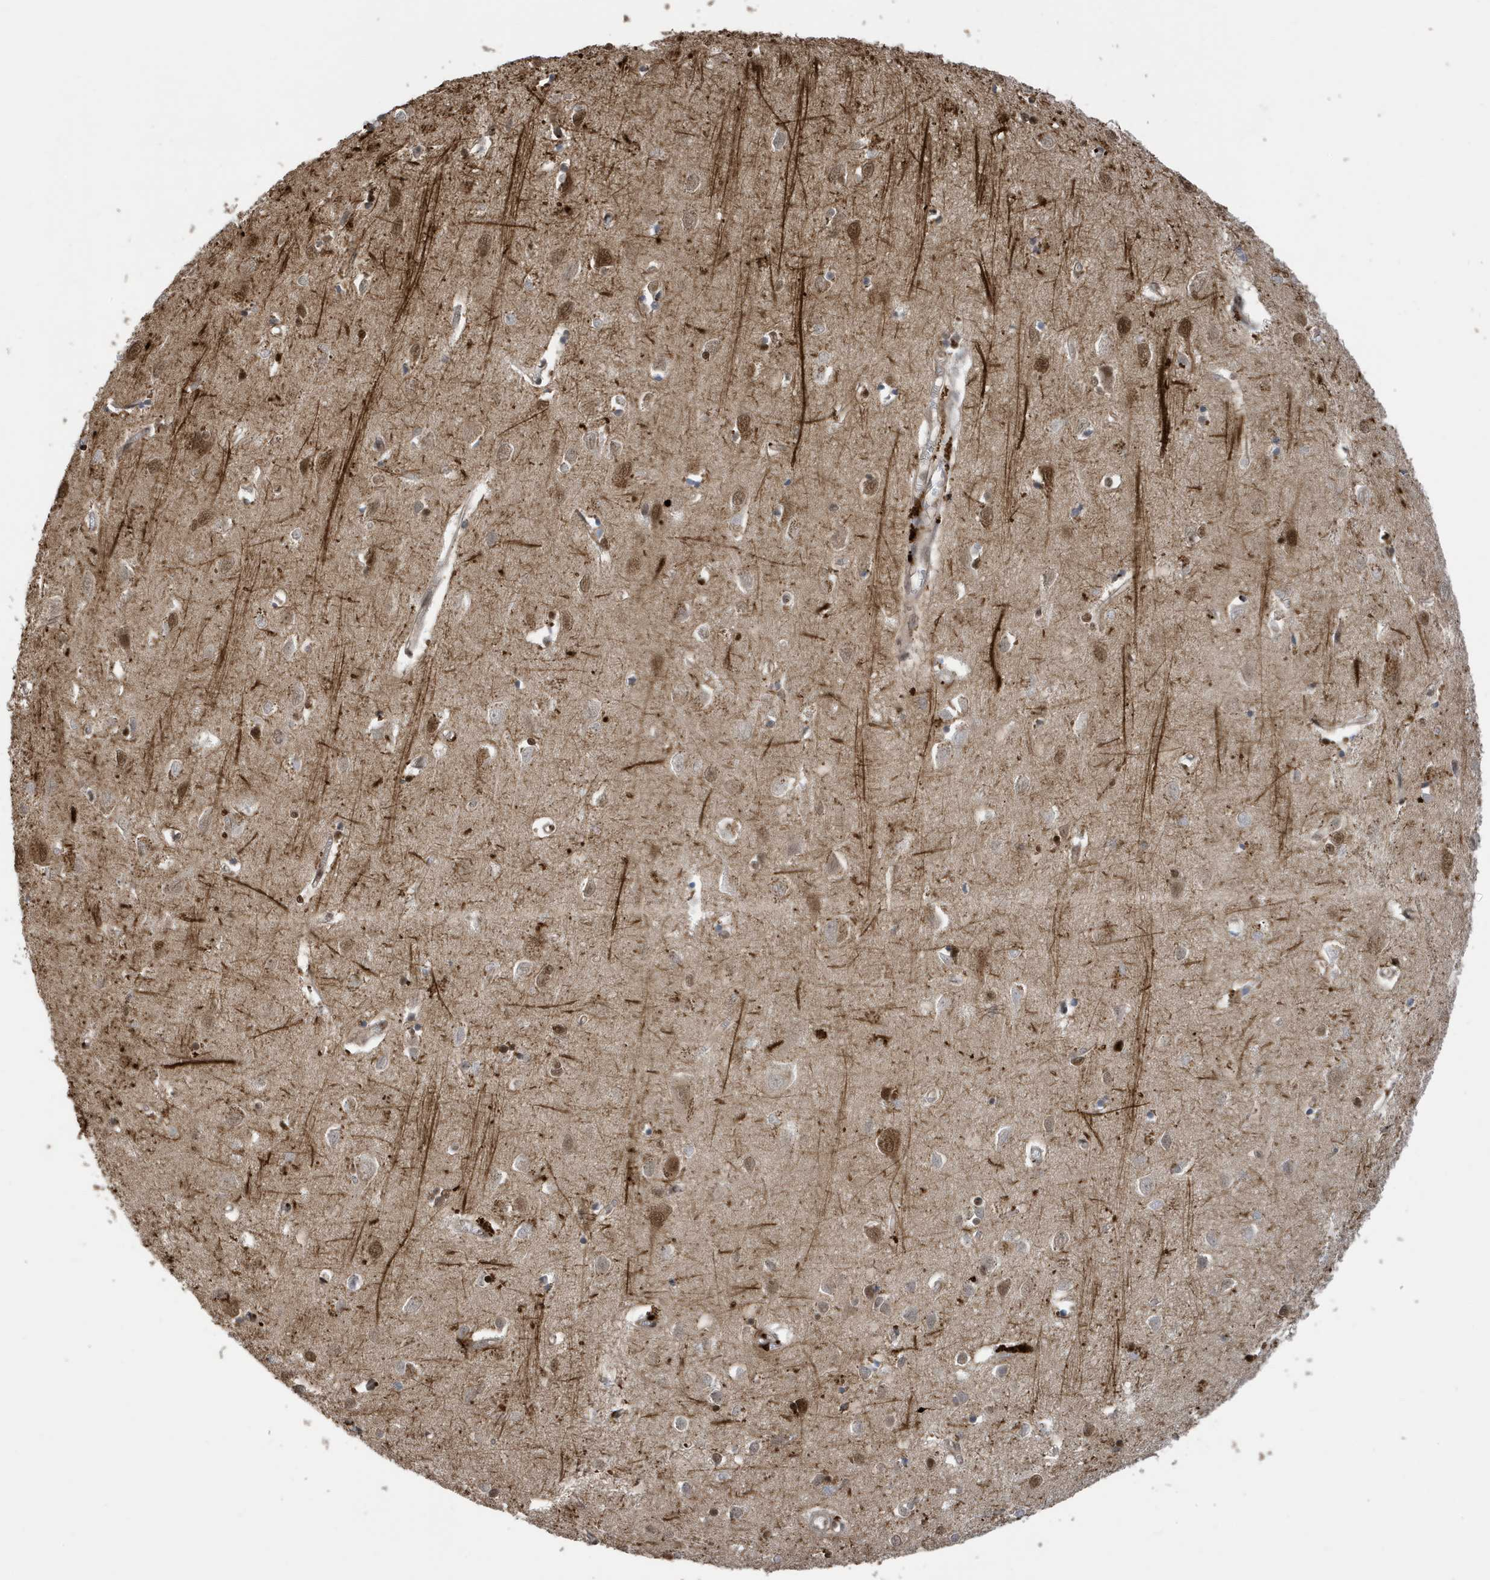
{"staining": {"intensity": "moderate", "quantity": ">75%", "location": "cytoplasmic/membranous,nuclear"}, "tissue": "cerebral cortex", "cell_type": "Endothelial cells", "image_type": "normal", "snomed": [{"axis": "morphology", "description": "Normal tissue, NOS"}, {"axis": "topography", "description": "Cerebral cortex"}], "caption": "Immunohistochemical staining of normal cerebral cortex reveals medium levels of moderate cytoplasmic/membranous,nuclear expression in about >75% of endothelial cells.", "gene": "UBQLN1", "patient": {"sex": "female", "age": 64}}